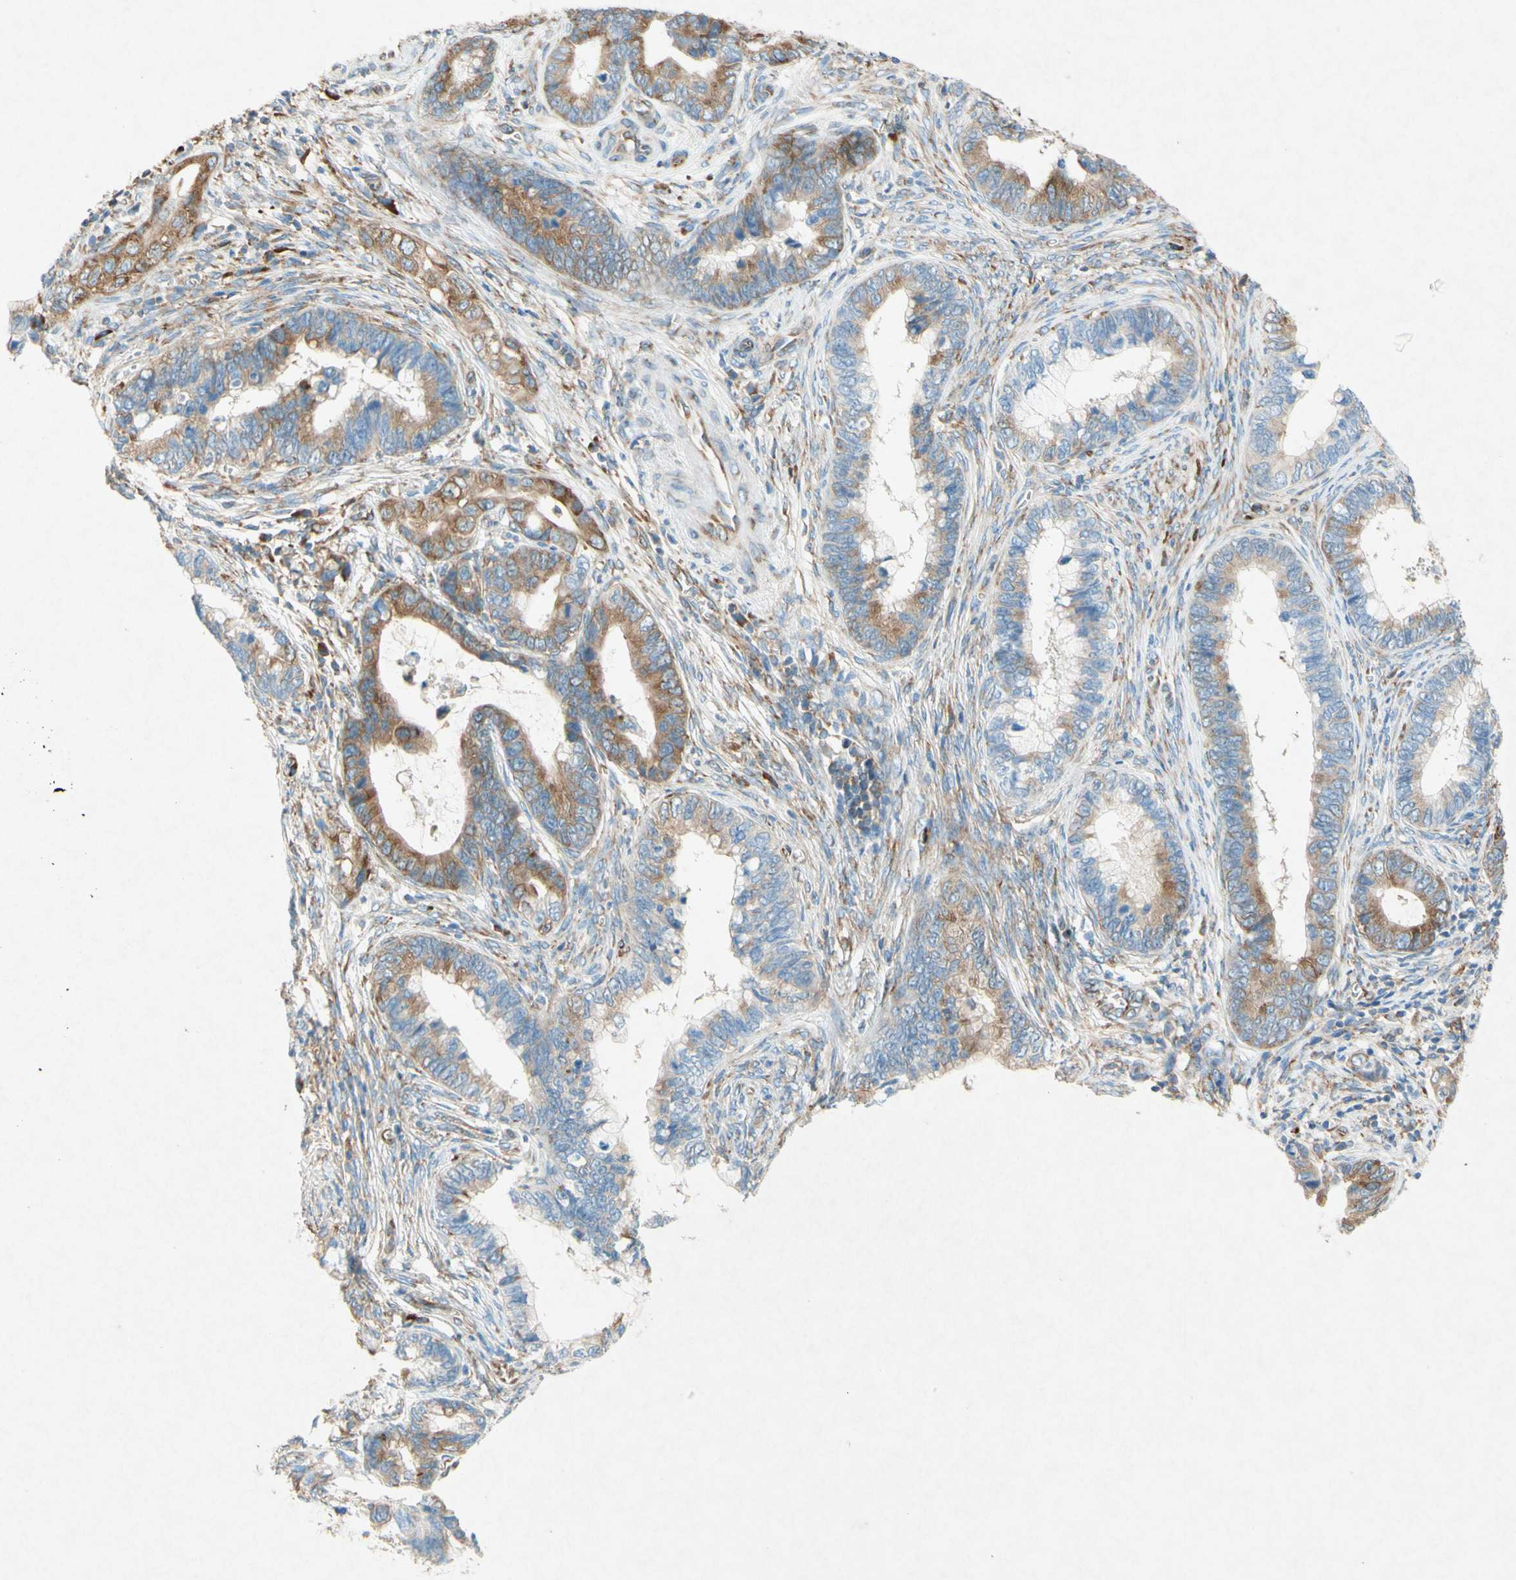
{"staining": {"intensity": "moderate", "quantity": "25%-75%", "location": "cytoplasmic/membranous"}, "tissue": "cervical cancer", "cell_type": "Tumor cells", "image_type": "cancer", "snomed": [{"axis": "morphology", "description": "Adenocarcinoma, NOS"}, {"axis": "topography", "description": "Cervix"}], "caption": "Tumor cells exhibit moderate cytoplasmic/membranous expression in approximately 25%-75% of cells in cervical cancer (adenocarcinoma).", "gene": "PABPC1", "patient": {"sex": "female", "age": 44}}